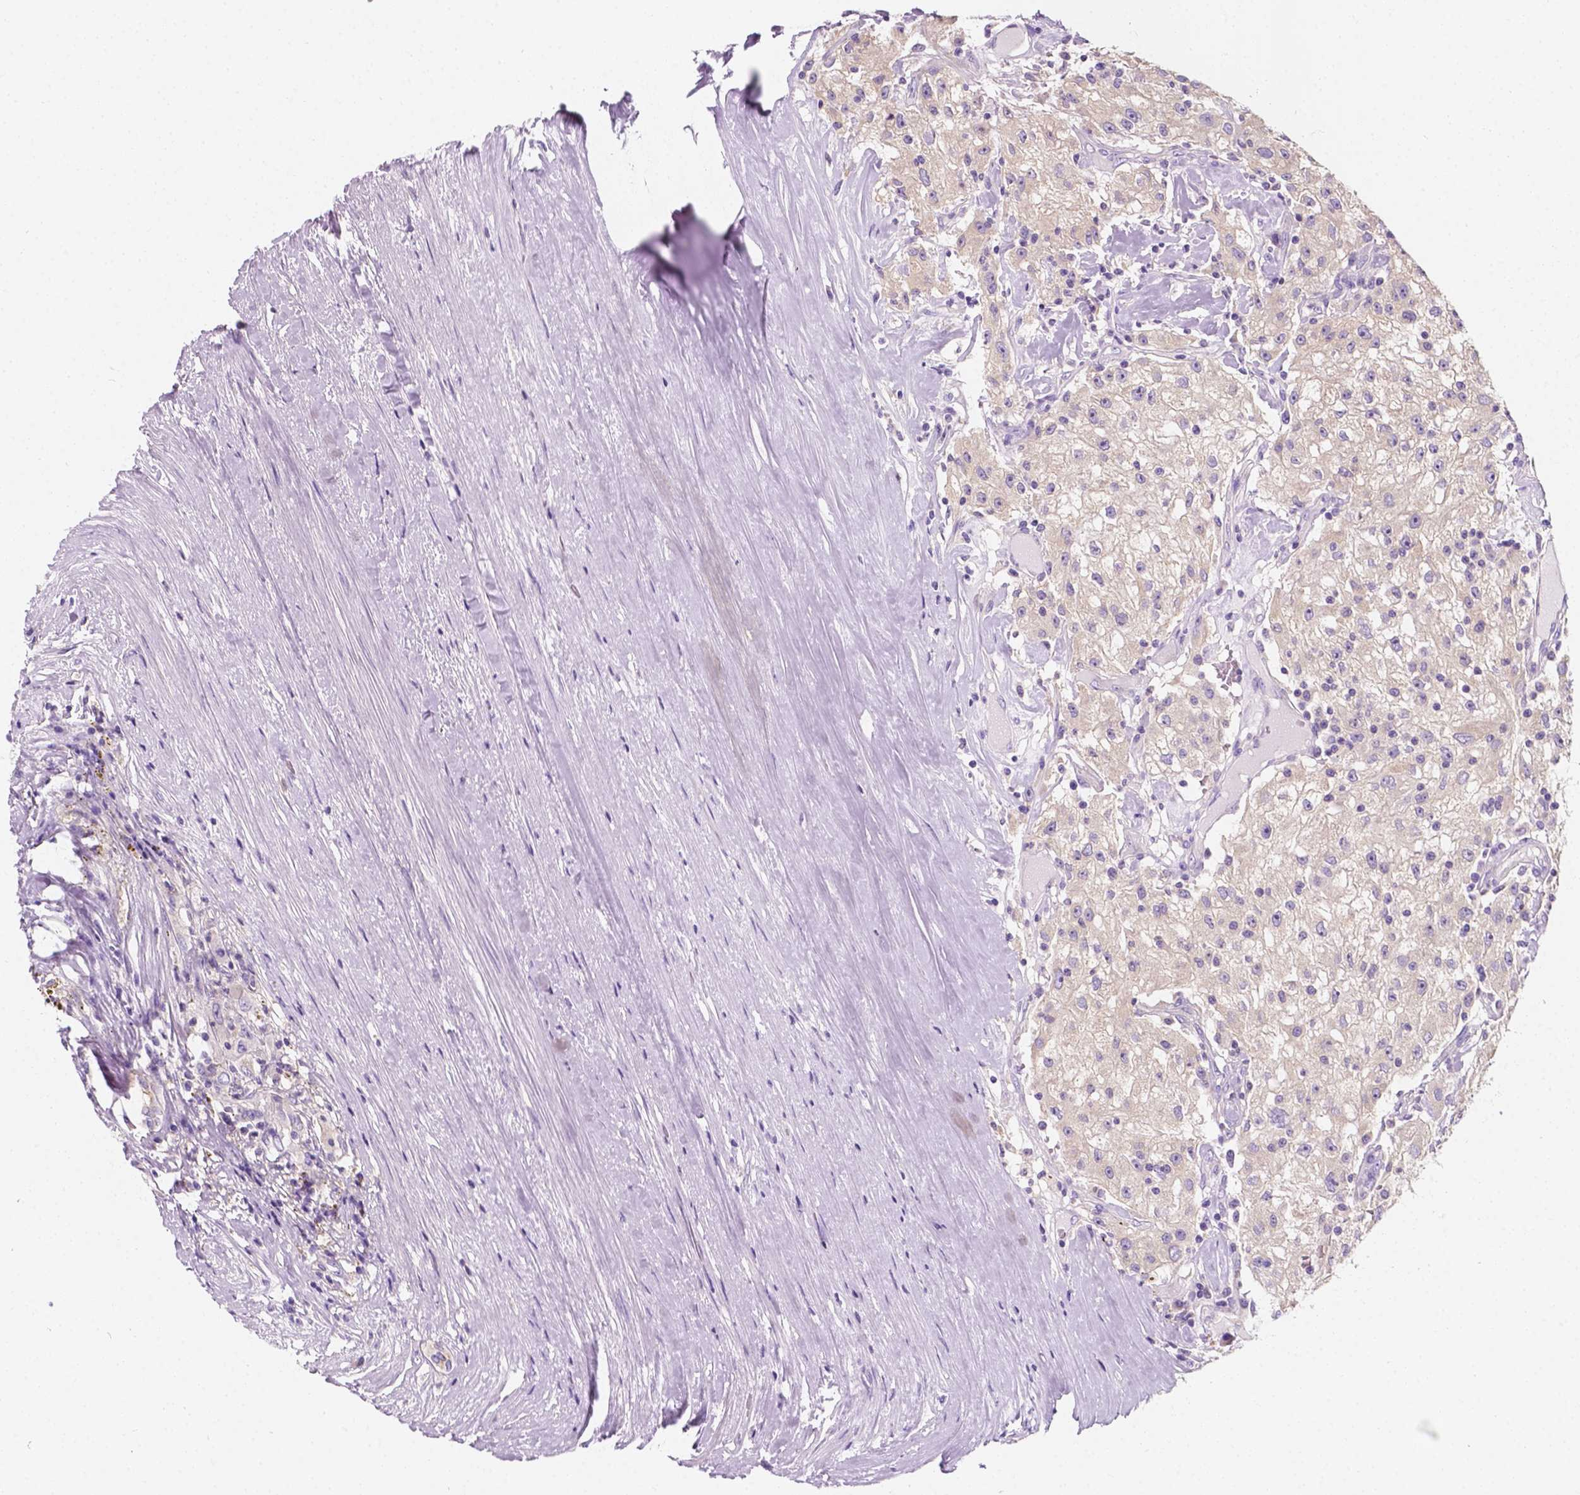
{"staining": {"intensity": "negative", "quantity": "none", "location": "none"}, "tissue": "renal cancer", "cell_type": "Tumor cells", "image_type": "cancer", "snomed": [{"axis": "morphology", "description": "Adenocarcinoma, NOS"}, {"axis": "topography", "description": "Kidney"}], "caption": "This is an IHC histopathology image of human renal cancer (adenocarcinoma). There is no positivity in tumor cells.", "gene": "SIRT2", "patient": {"sex": "female", "age": 67}}